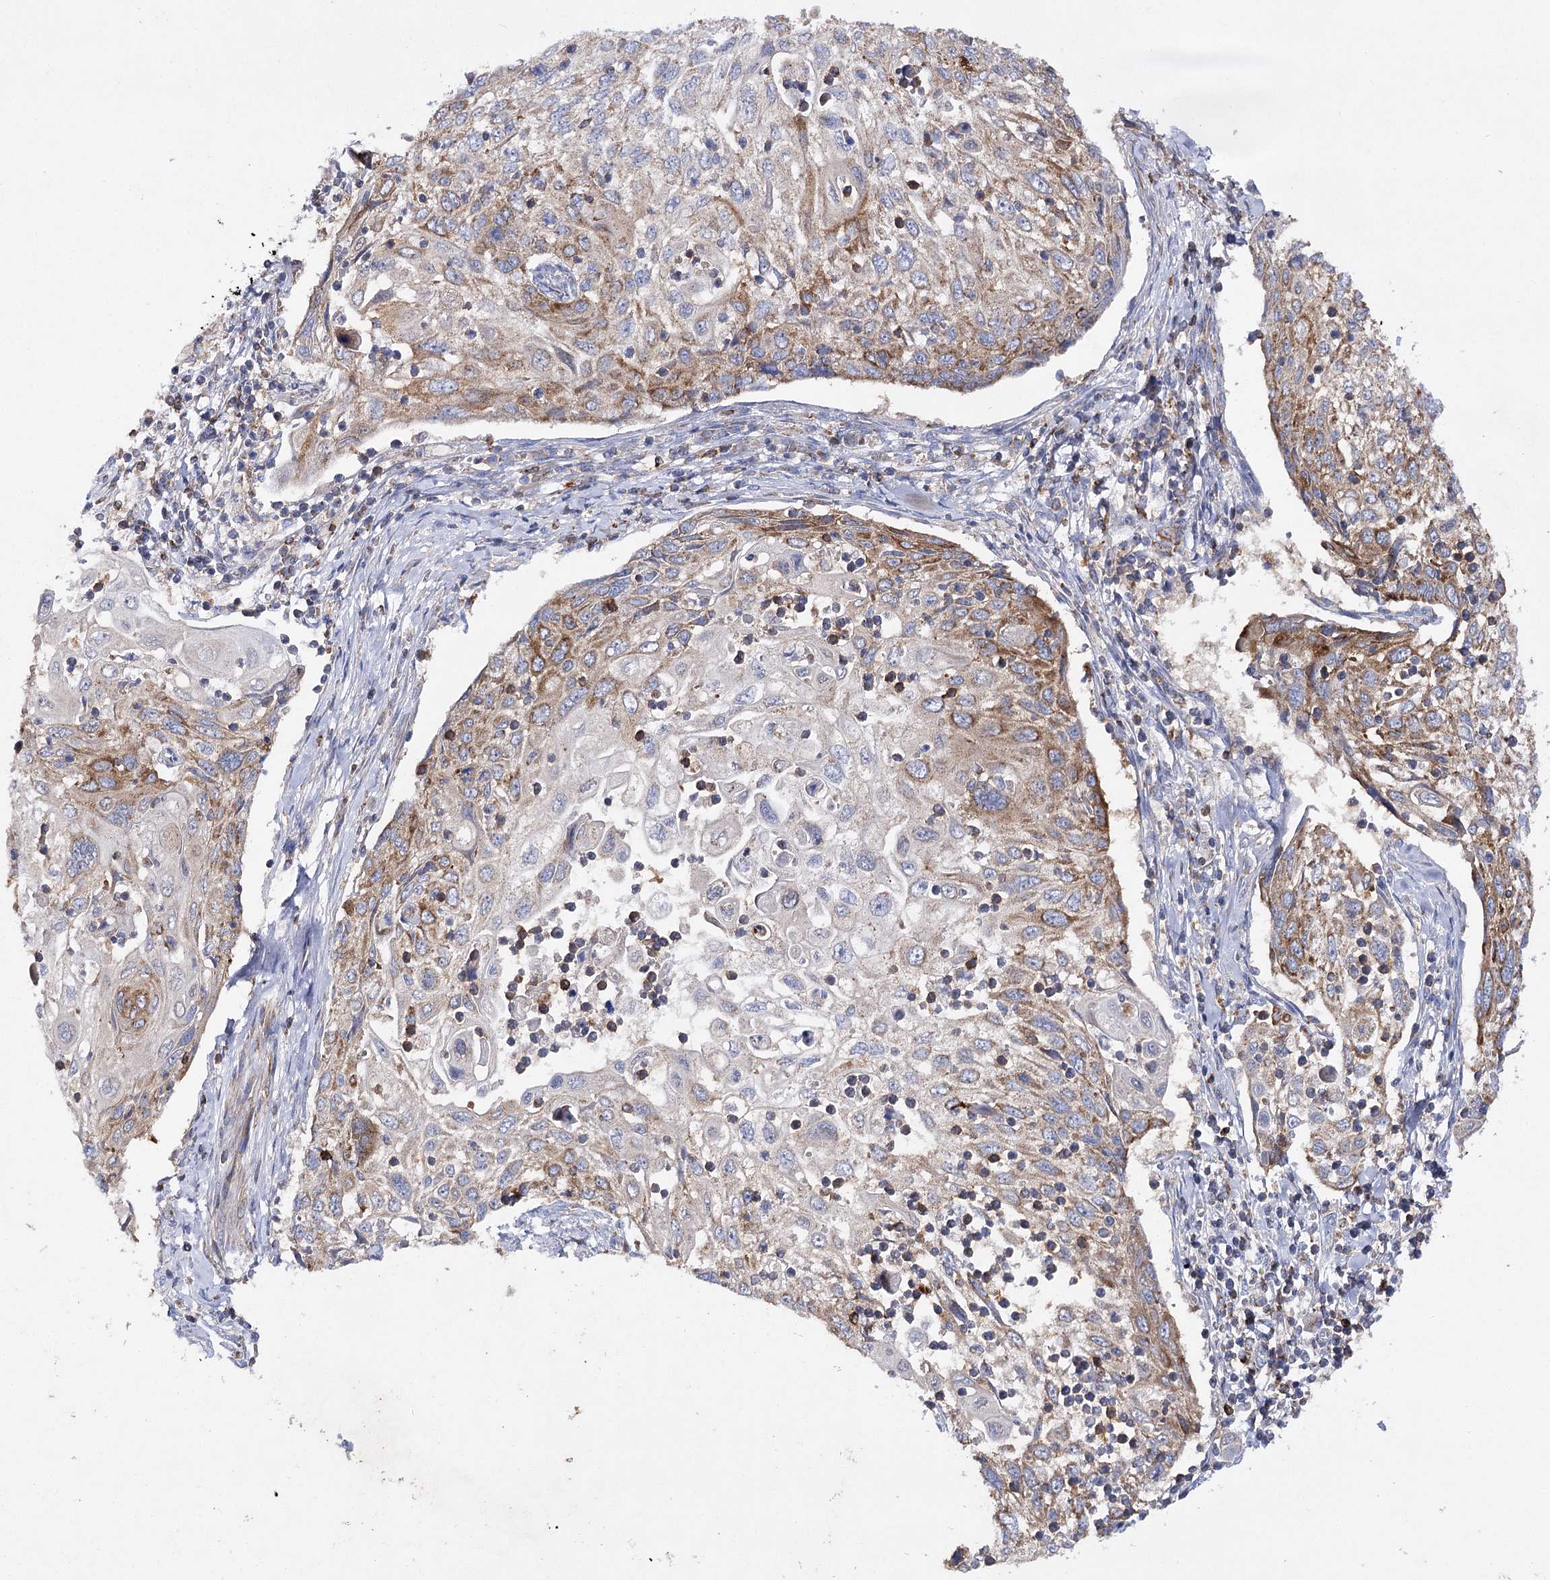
{"staining": {"intensity": "moderate", "quantity": ">75%", "location": "cytoplasmic/membranous"}, "tissue": "cervical cancer", "cell_type": "Tumor cells", "image_type": "cancer", "snomed": [{"axis": "morphology", "description": "Squamous cell carcinoma, NOS"}, {"axis": "topography", "description": "Cervix"}], "caption": "This histopathology image reveals immunohistochemistry staining of human cervical cancer (squamous cell carcinoma), with medium moderate cytoplasmic/membranous staining in about >75% of tumor cells.", "gene": "COX15", "patient": {"sex": "female", "age": 70}}